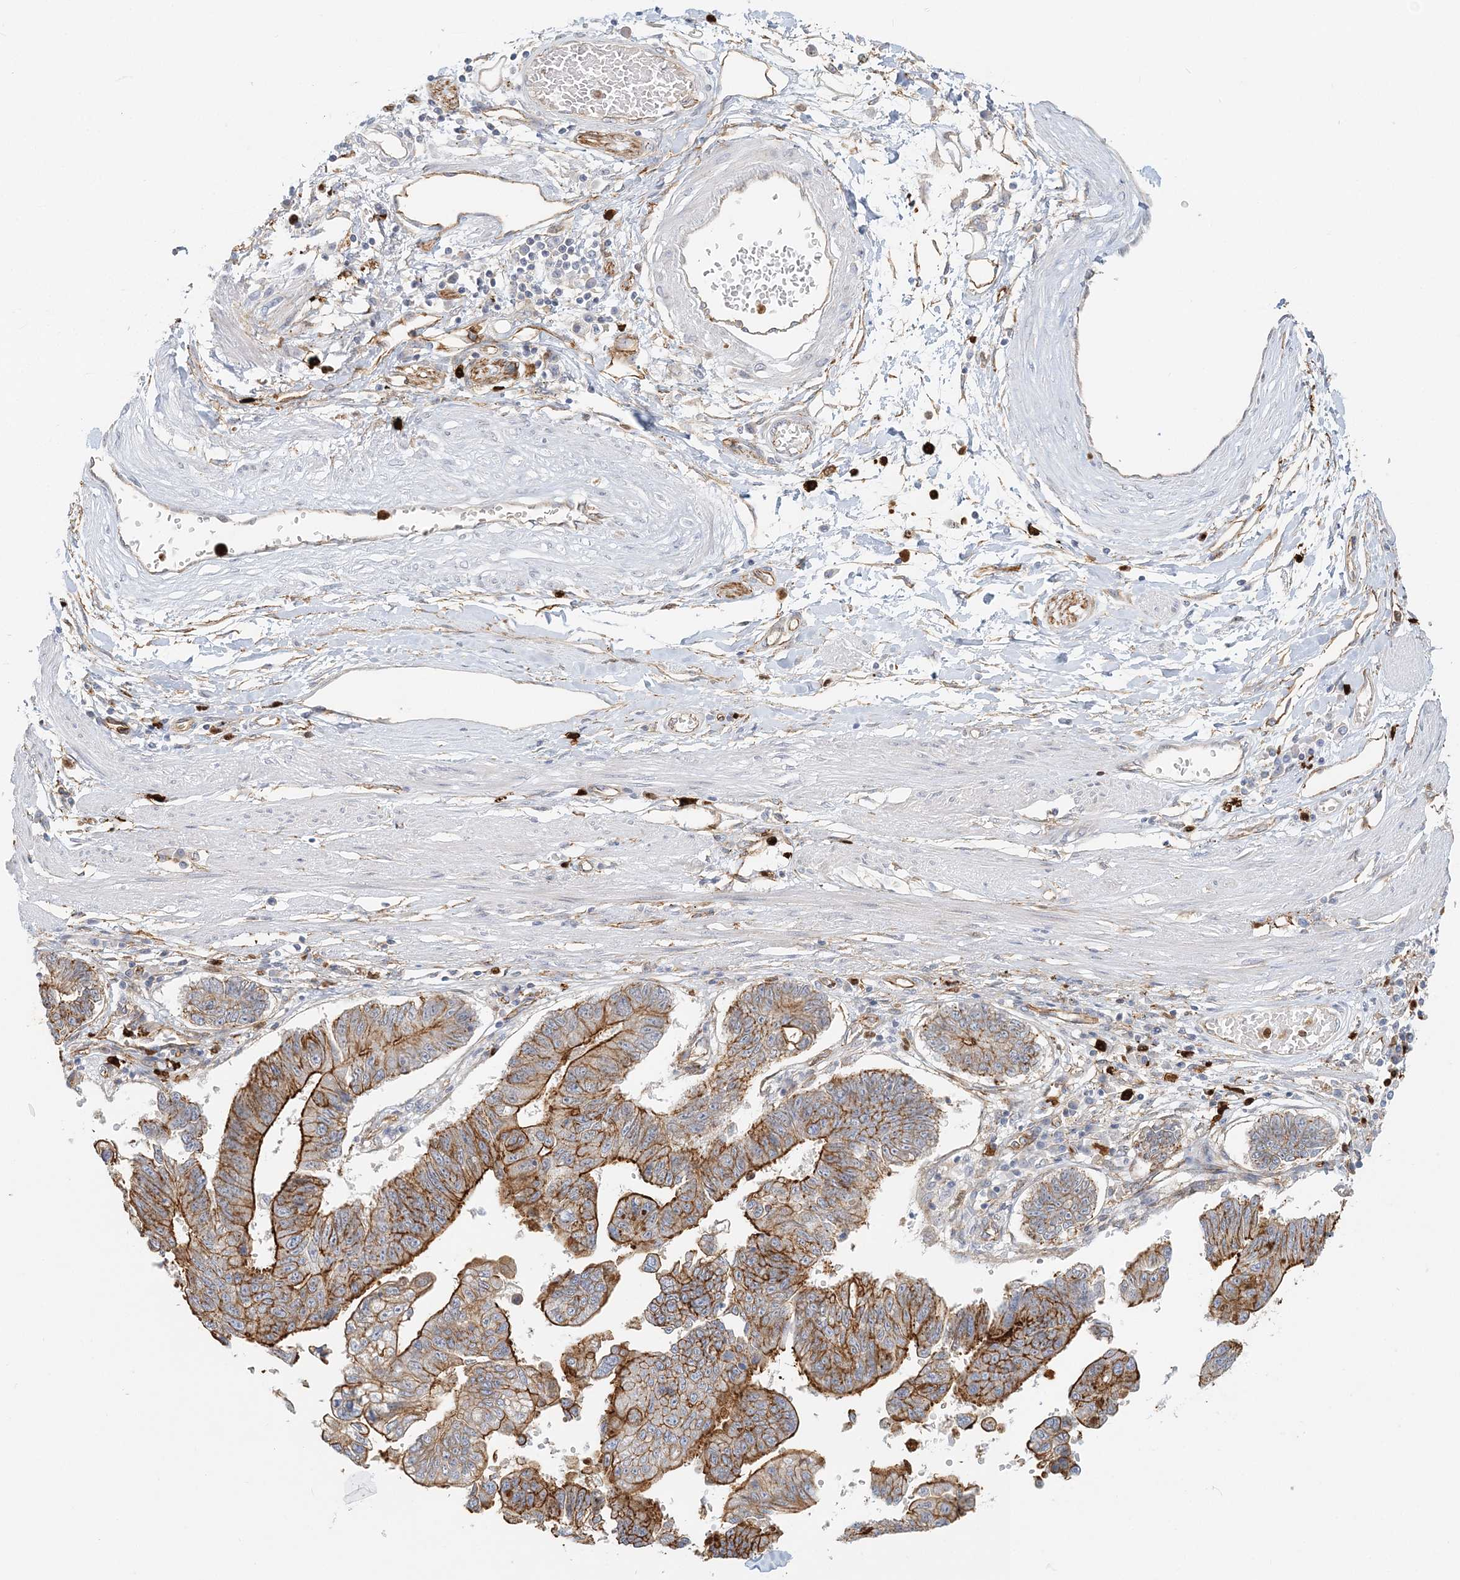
{"staining": {"intensity": "strong", "quantity": ">75%", "location": "cytoplasmic/membranous"}, "tissue": "stomach cancer", "cell_type": "Tumor cells", "image_type": "cancer", "snomed": [{"axis": "morphology", "description": "Adenocarcinoma, NOS"}, {"axis": "topography", "description": "Stomach"}], "caption": "This image demonstrates immunohistochemistry (IHC) staining of human stomach cancer (adenocarcinoma), with high strong cytoplasmic/membranous positivity in approximately >75% of tumor cells.", "gene": "DNAH1", "patient": {"sex": "male", "age": 59}}